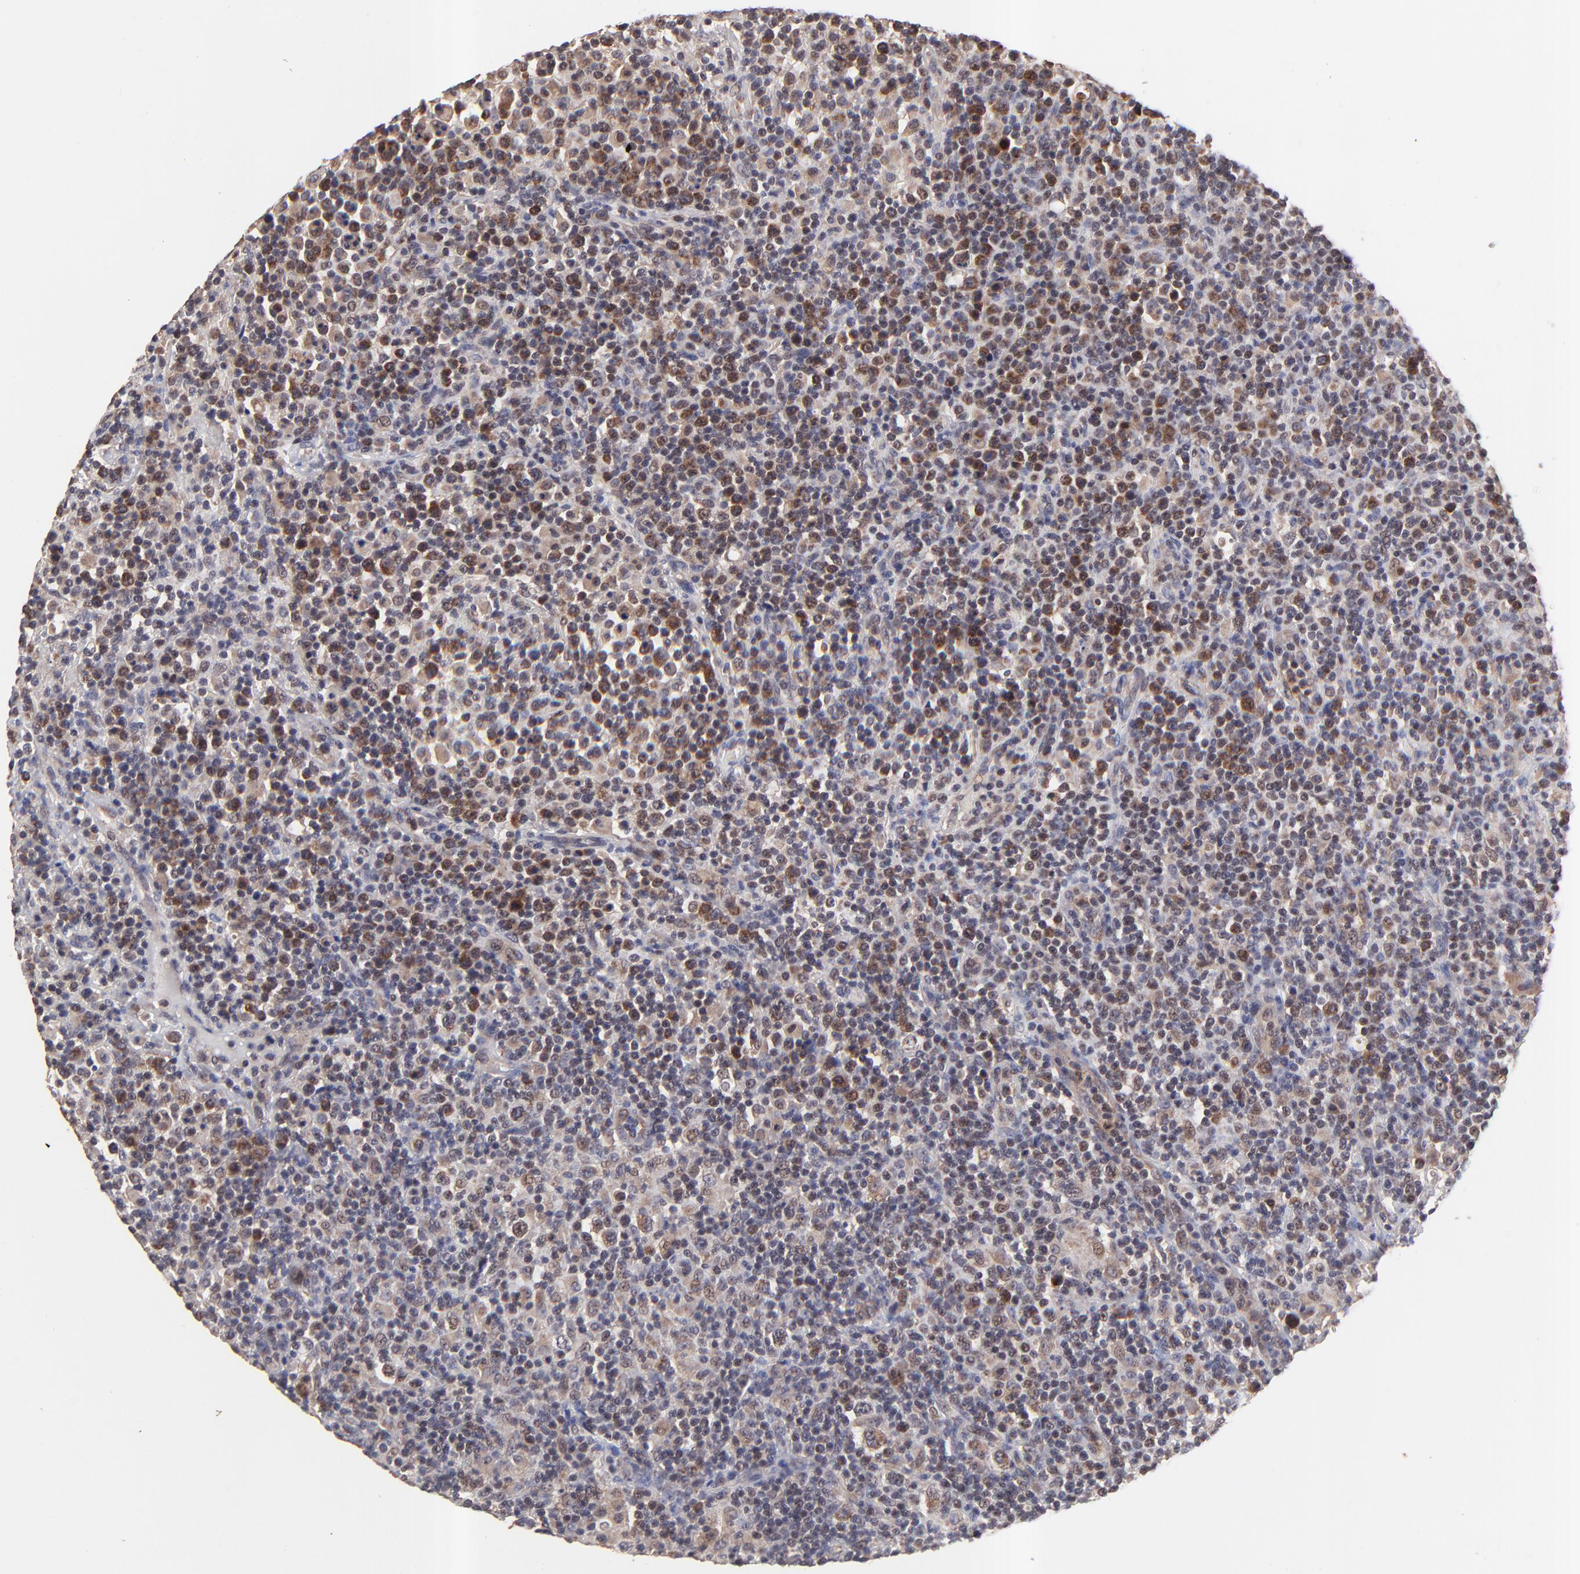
{"staining": {"intensity": "moderate", "quantity": "<25%", "location": "cytoplasmic/membranous,nuclear"}, "tissue": "lymphoma", "cell_type": "Tumor cells", "image_type": "cancer", "snomed": [{"axis": "morphology", "description": "Hodgkin's disease, NOS"}, {"axis": "topography", "description": "Lymph node"}], "caption": "Protein expression analysis of lymphoma exhibits moderate cytoplasmic/membranous and nuclear positivity in about <25% of tumor cells.", "gene": "BAIAP2L2", "patient": {"sex": "male", "age": 65}}